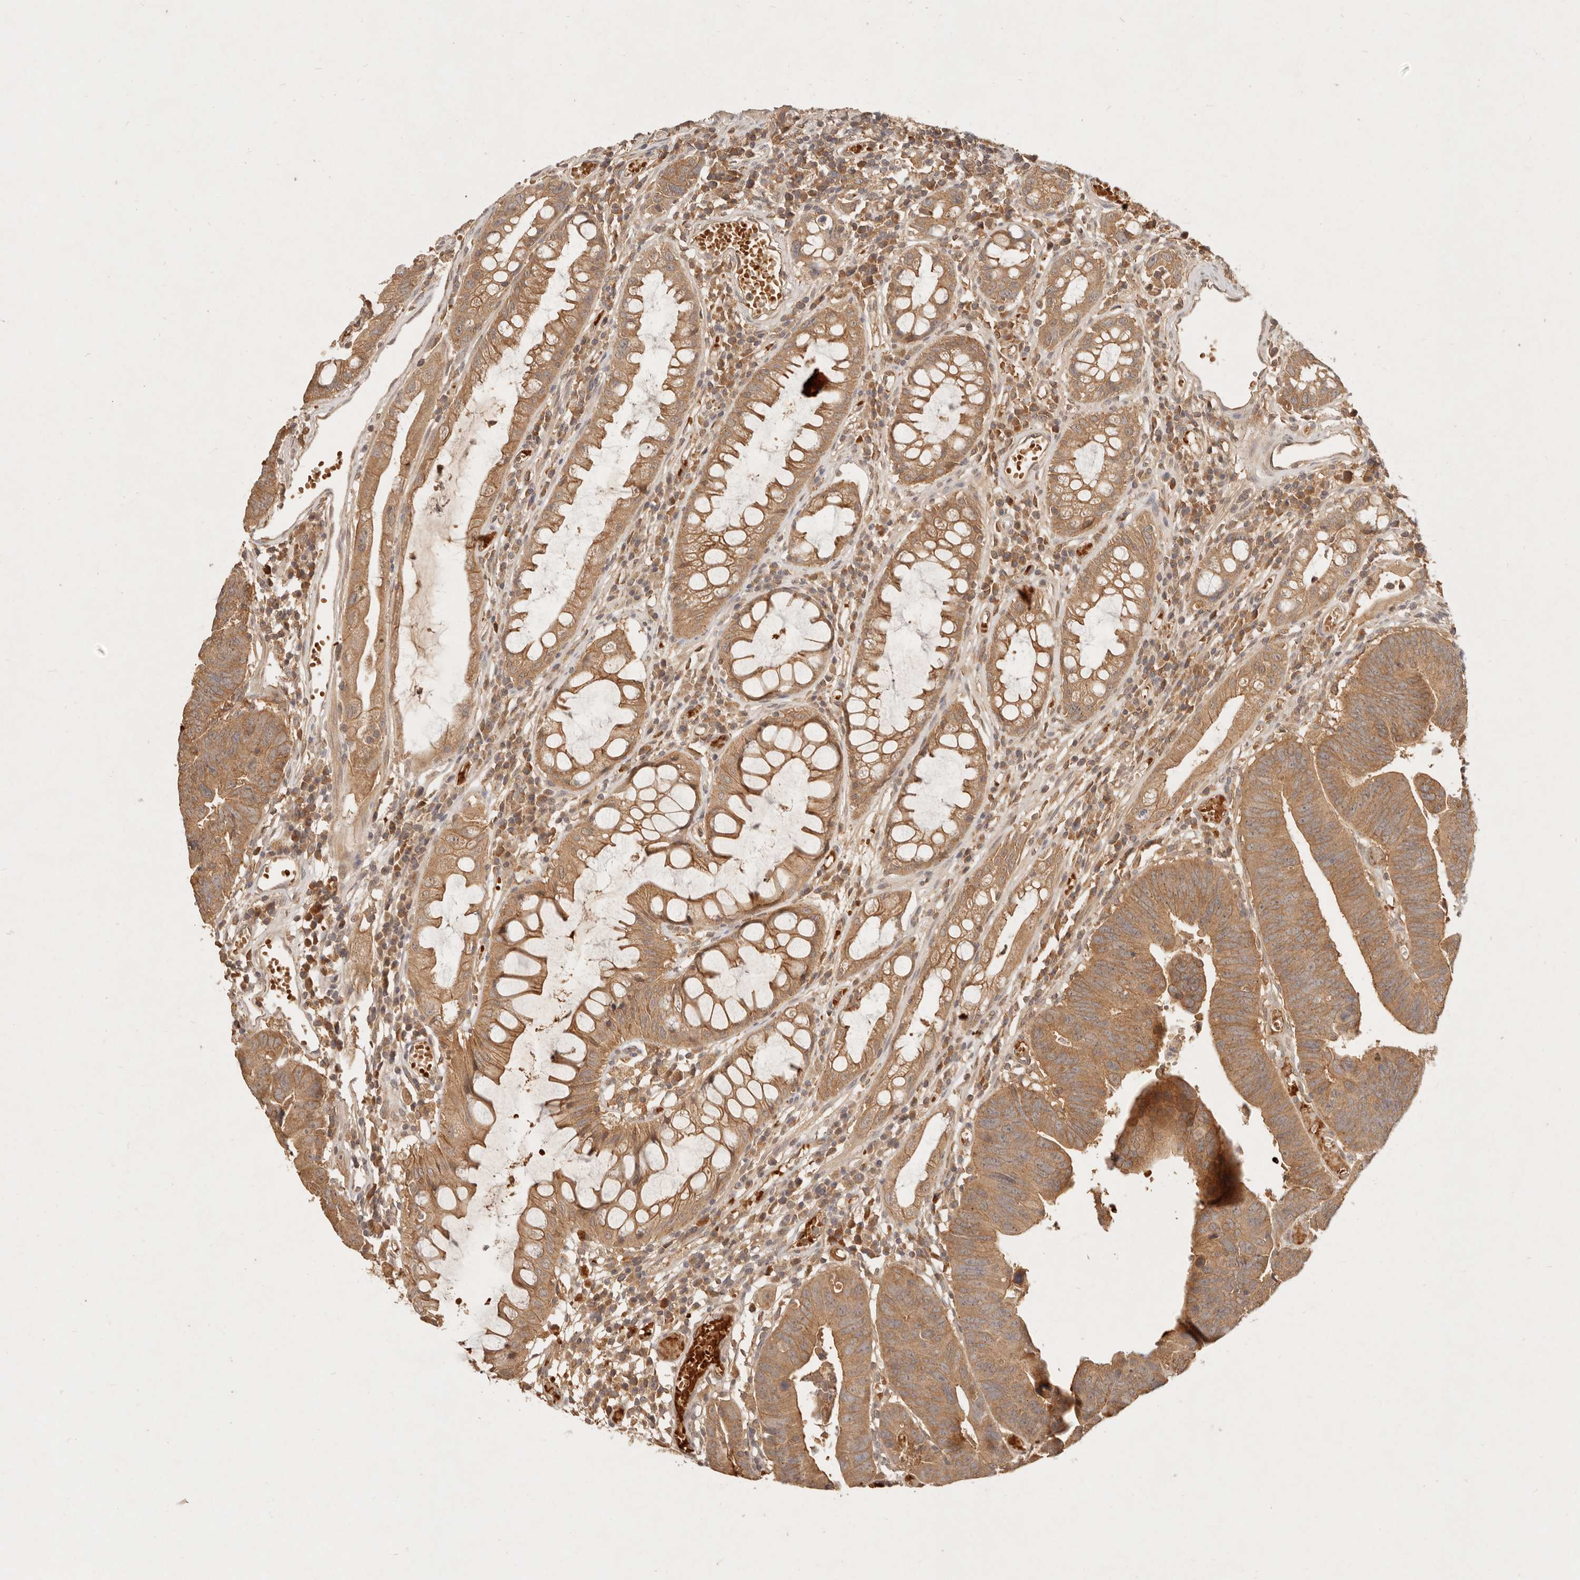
{"staining": {"intensity": "moderate", "quantity": ">75%", "location": "cytoplasmic/membranous"}, "tissue": "colorectal cancer", "cell_type": "Tumor cells", "image_type": "cancer", "snomed": [{"axis": "morphology", "description": "Adenocarcinoma, NOS"}, {"axis": "topography", "description": "Rectum"}], "caption": "High-power microscopy captured an immunohistochemistry photomicrograph of adenocarcinoma (colorectal), revealing moderate cytoplasmic/membranous staining in approximately >75% of tumor cells. (DAB IHC, brown staining for protein, blue staining for nuclei).", "gene": "FREM2", "patient": {"sex": "female", "age": 65}}